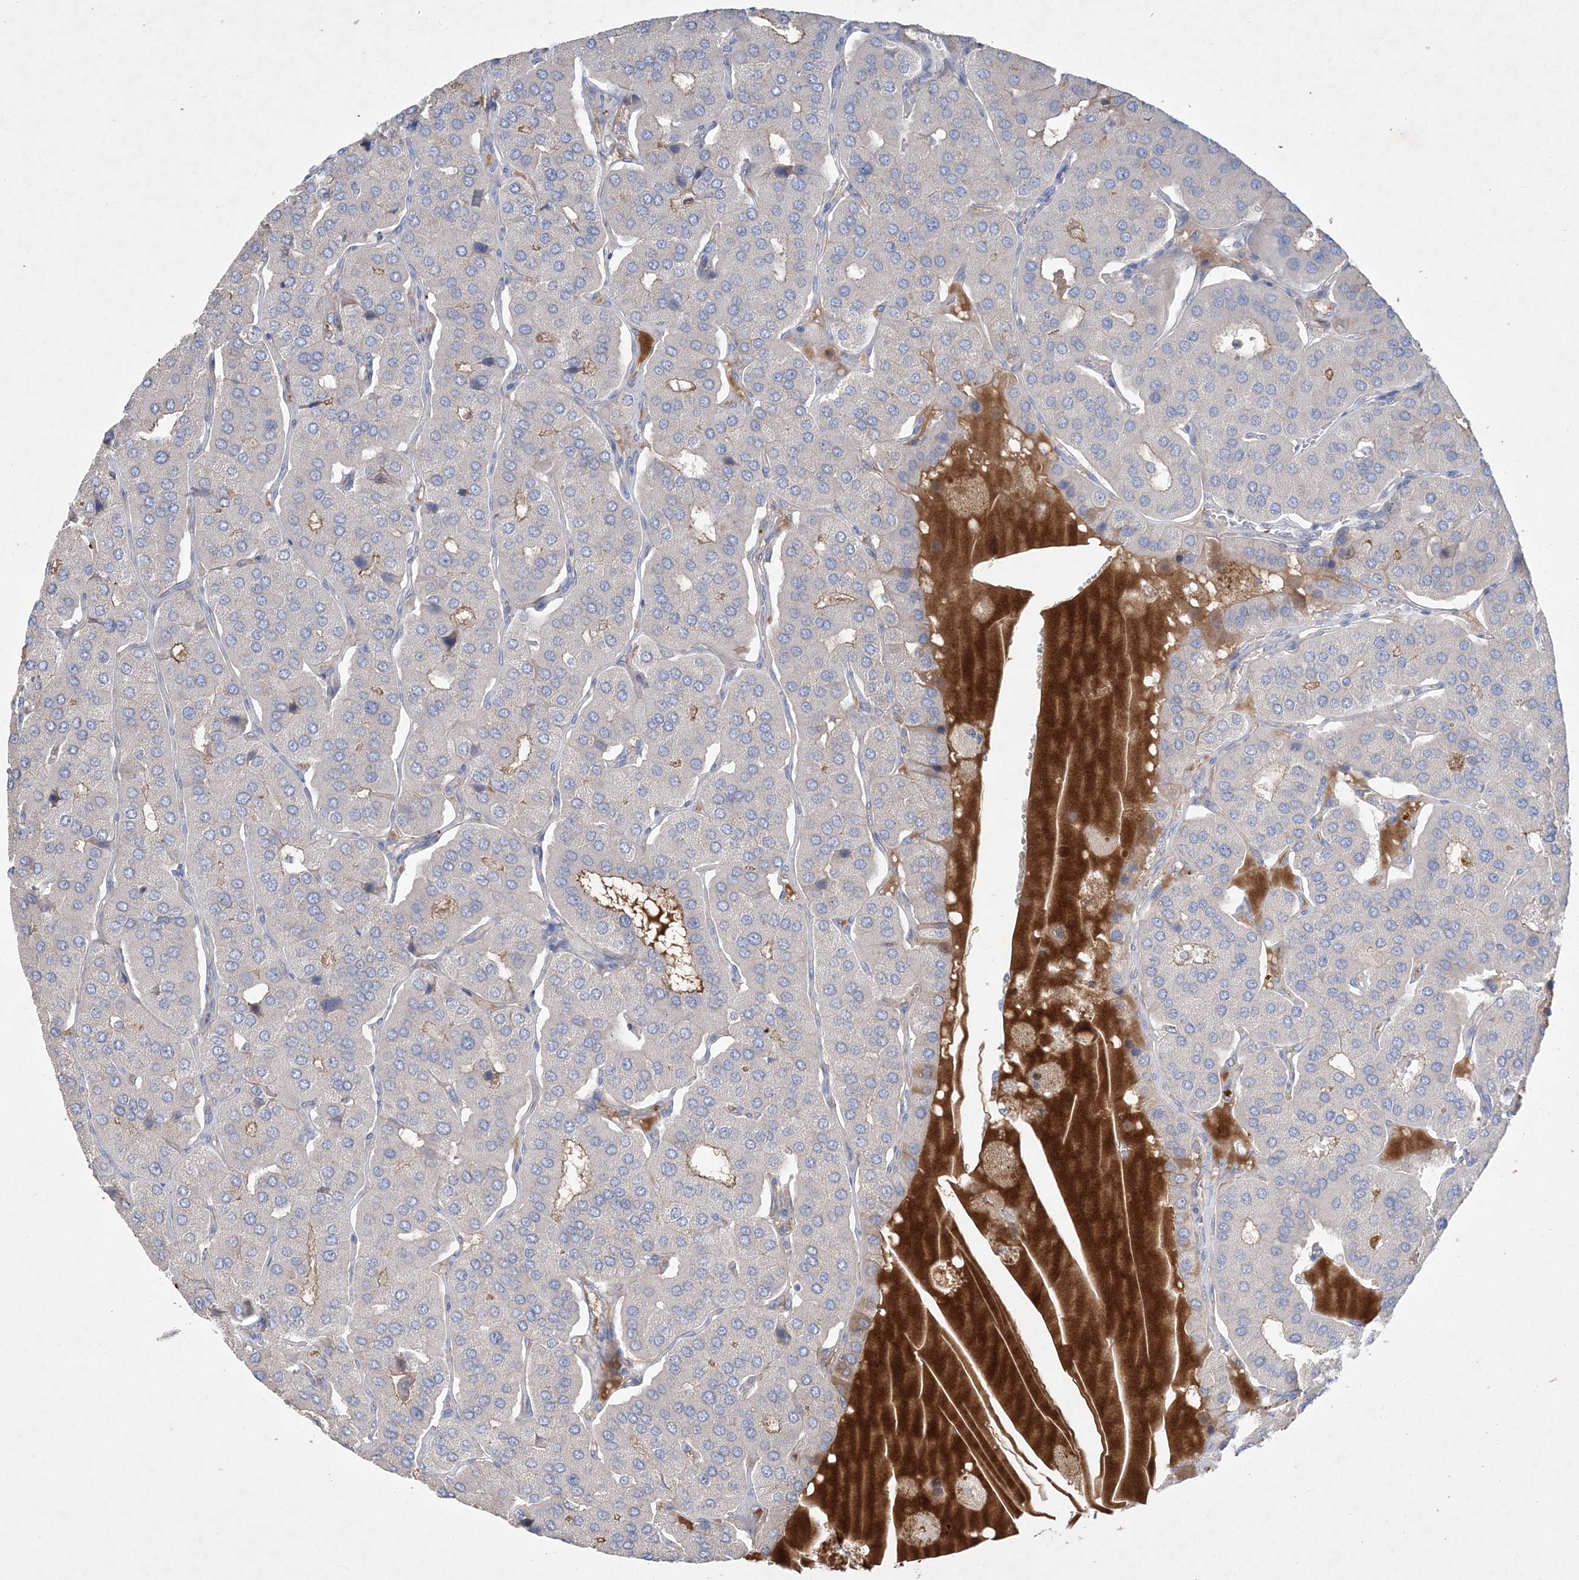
{"staining": {"intensity": "negative", "quantity": "none", "location": "none"}, "tissue": "parathyroid gland", "cell_type": "Glandular cells", "image_type": "normal", "snomed": [{"axis": "morphology", "description": "Normal tissue, NOS"}, {"axis": "morphology", "description": "Adenoma, NOS"}, {"axis": "topography", "description": "Parathyroid gland"}], "caption": "IHC histopathology image of normal parathyroid gland: parathyroid gland stained with DAB demonstrates no significant protein positivity in glandular cells.", "gene": "ADCK2", "patient": {"sex": "female", "age": 86}}